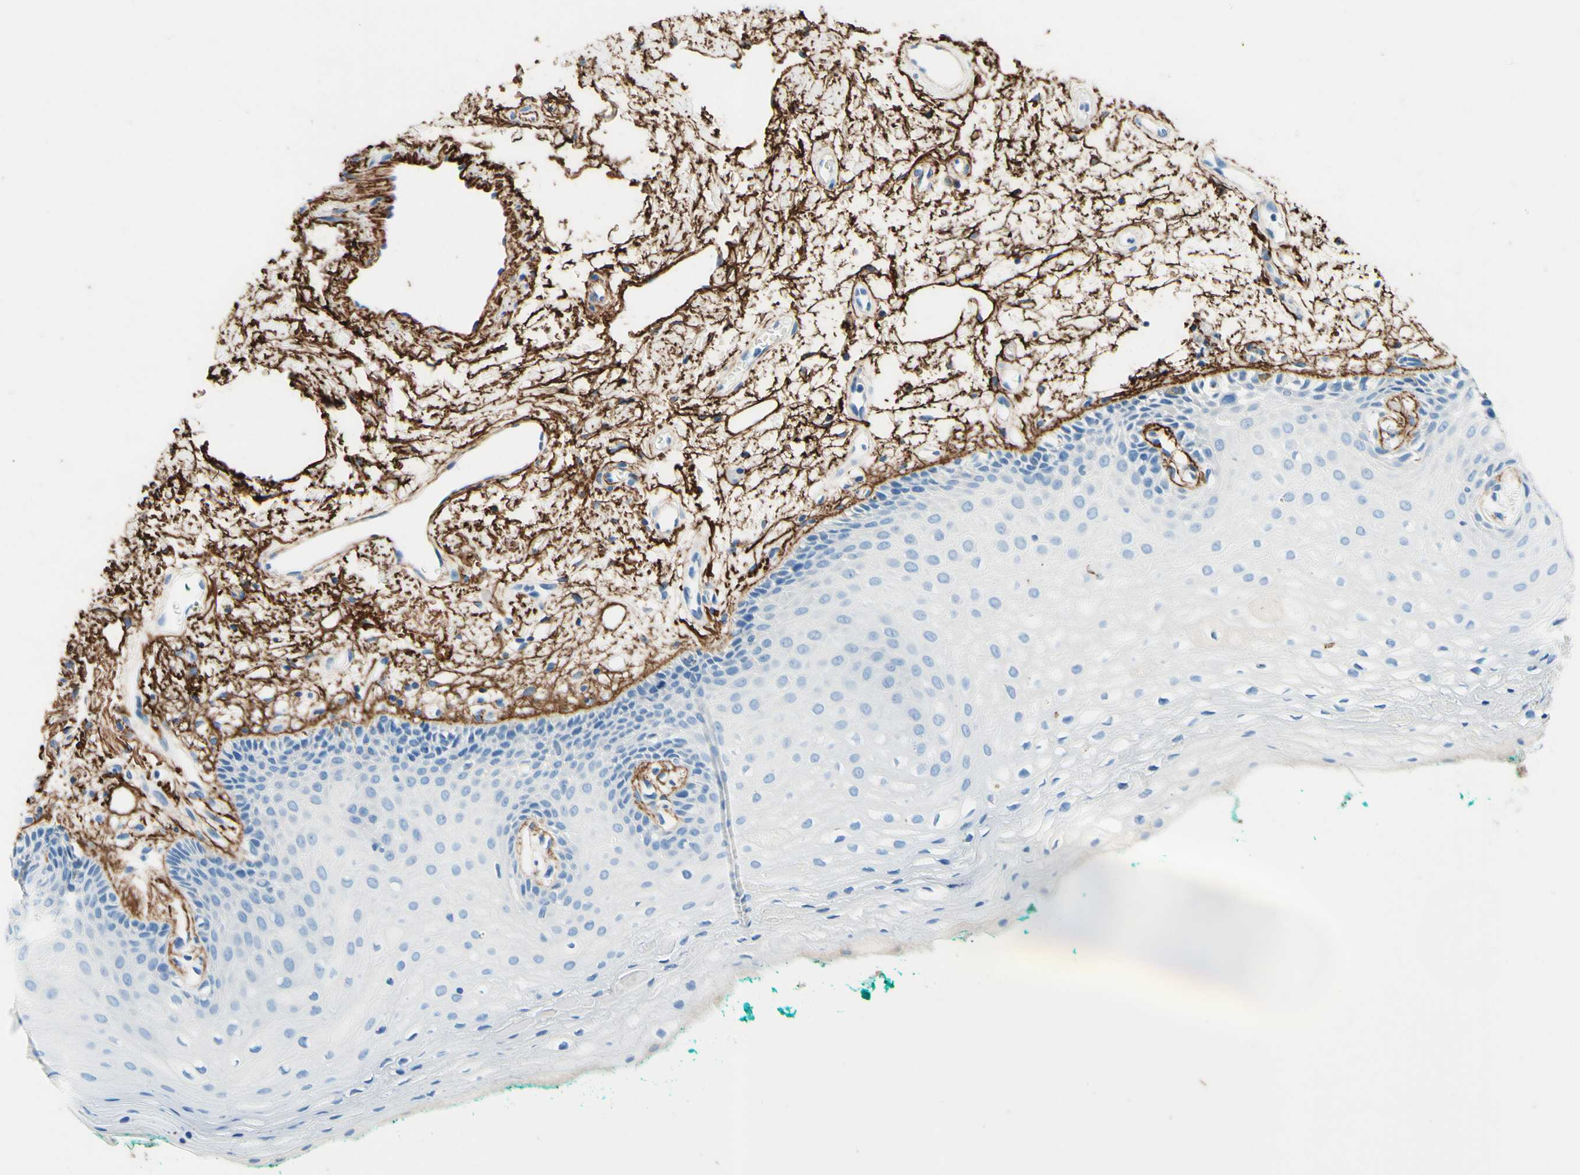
{"staining": {"intensity": "negative", "quantity": "none", "location": "none"}, "tissue": "oral mucosa", "cell_type": "Squamous epithelial cells", "image_type": "normal", "snomed": [{"axis": "morphology", "description": "Normal tissue, NOS"}, {"axis": "topography", "description": "Skeletal muscle"}, {"axis": "topography", "description": "Oral tissue"}, {"axis": "topography", "description": "Peripheral nerve tissue"}], "caption": "Immunohistochemical staining of benign human oral mucosa displays no significant staining in squamous epithelial cells. (Stains: DAB (3,3'-diaminobenzidine) IHC with hematoxylin counter stain, Microscopy: brightfield microscopy at high magnification).", "gene": "MFAP5", "patient": {"sex": "female", "age": 84}}